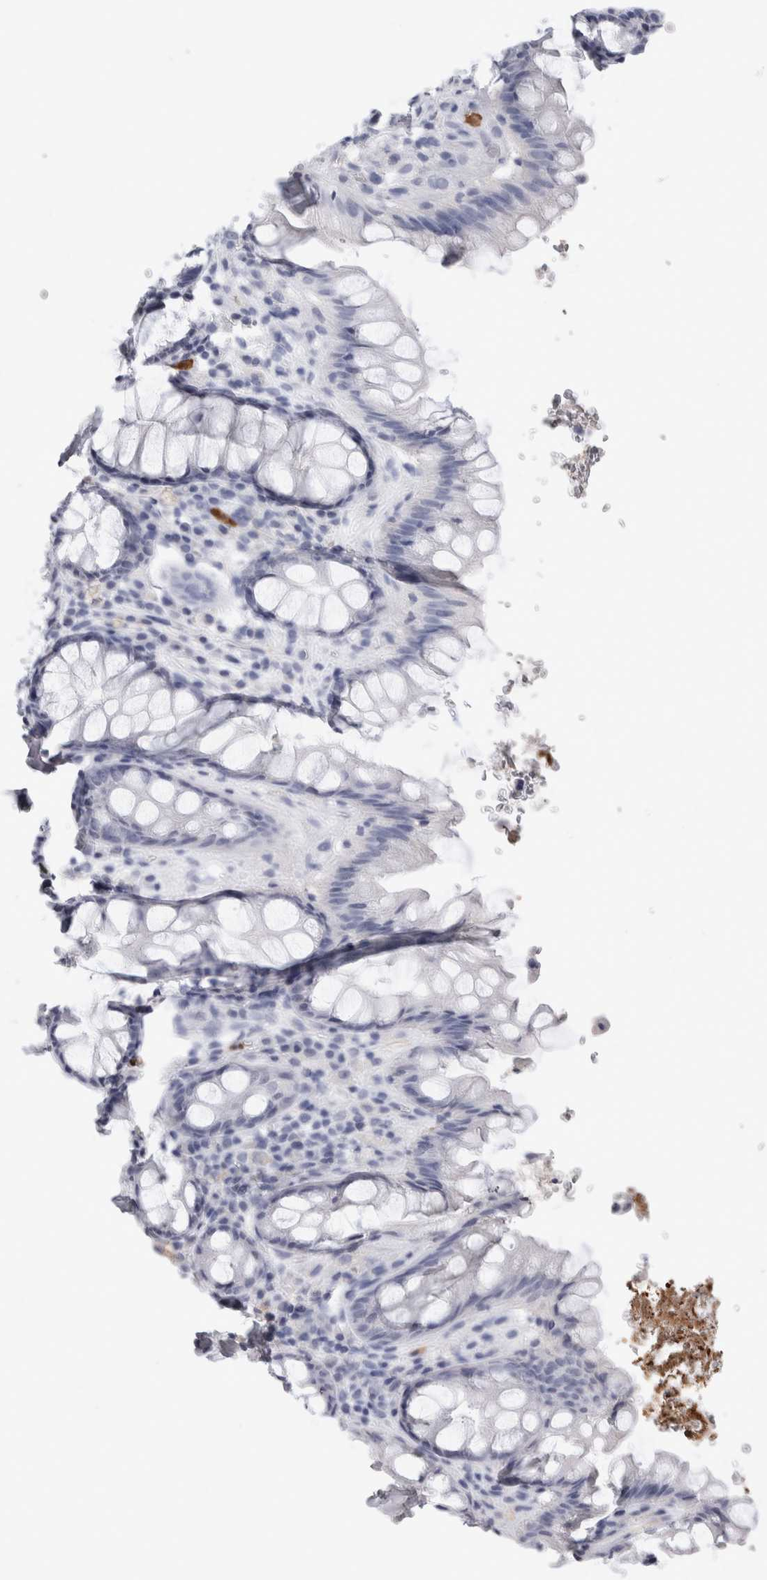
{"staining": {"intensity": "negative", "quantity": "none", "location": "none"}, "tissue": "rectum", "cell_type": "Glandular cells", "image_type": "normal", "snomed": [{"axis": "morphology", "description": "Normal tissue, NOS"}, {"axis": "topography", "description": "Rectum"}], "caption": "Glandular cells show no significant protein staining in benign rectum.", "gene": "S100A12", "patient": {"sex": "male", "age": 64}}